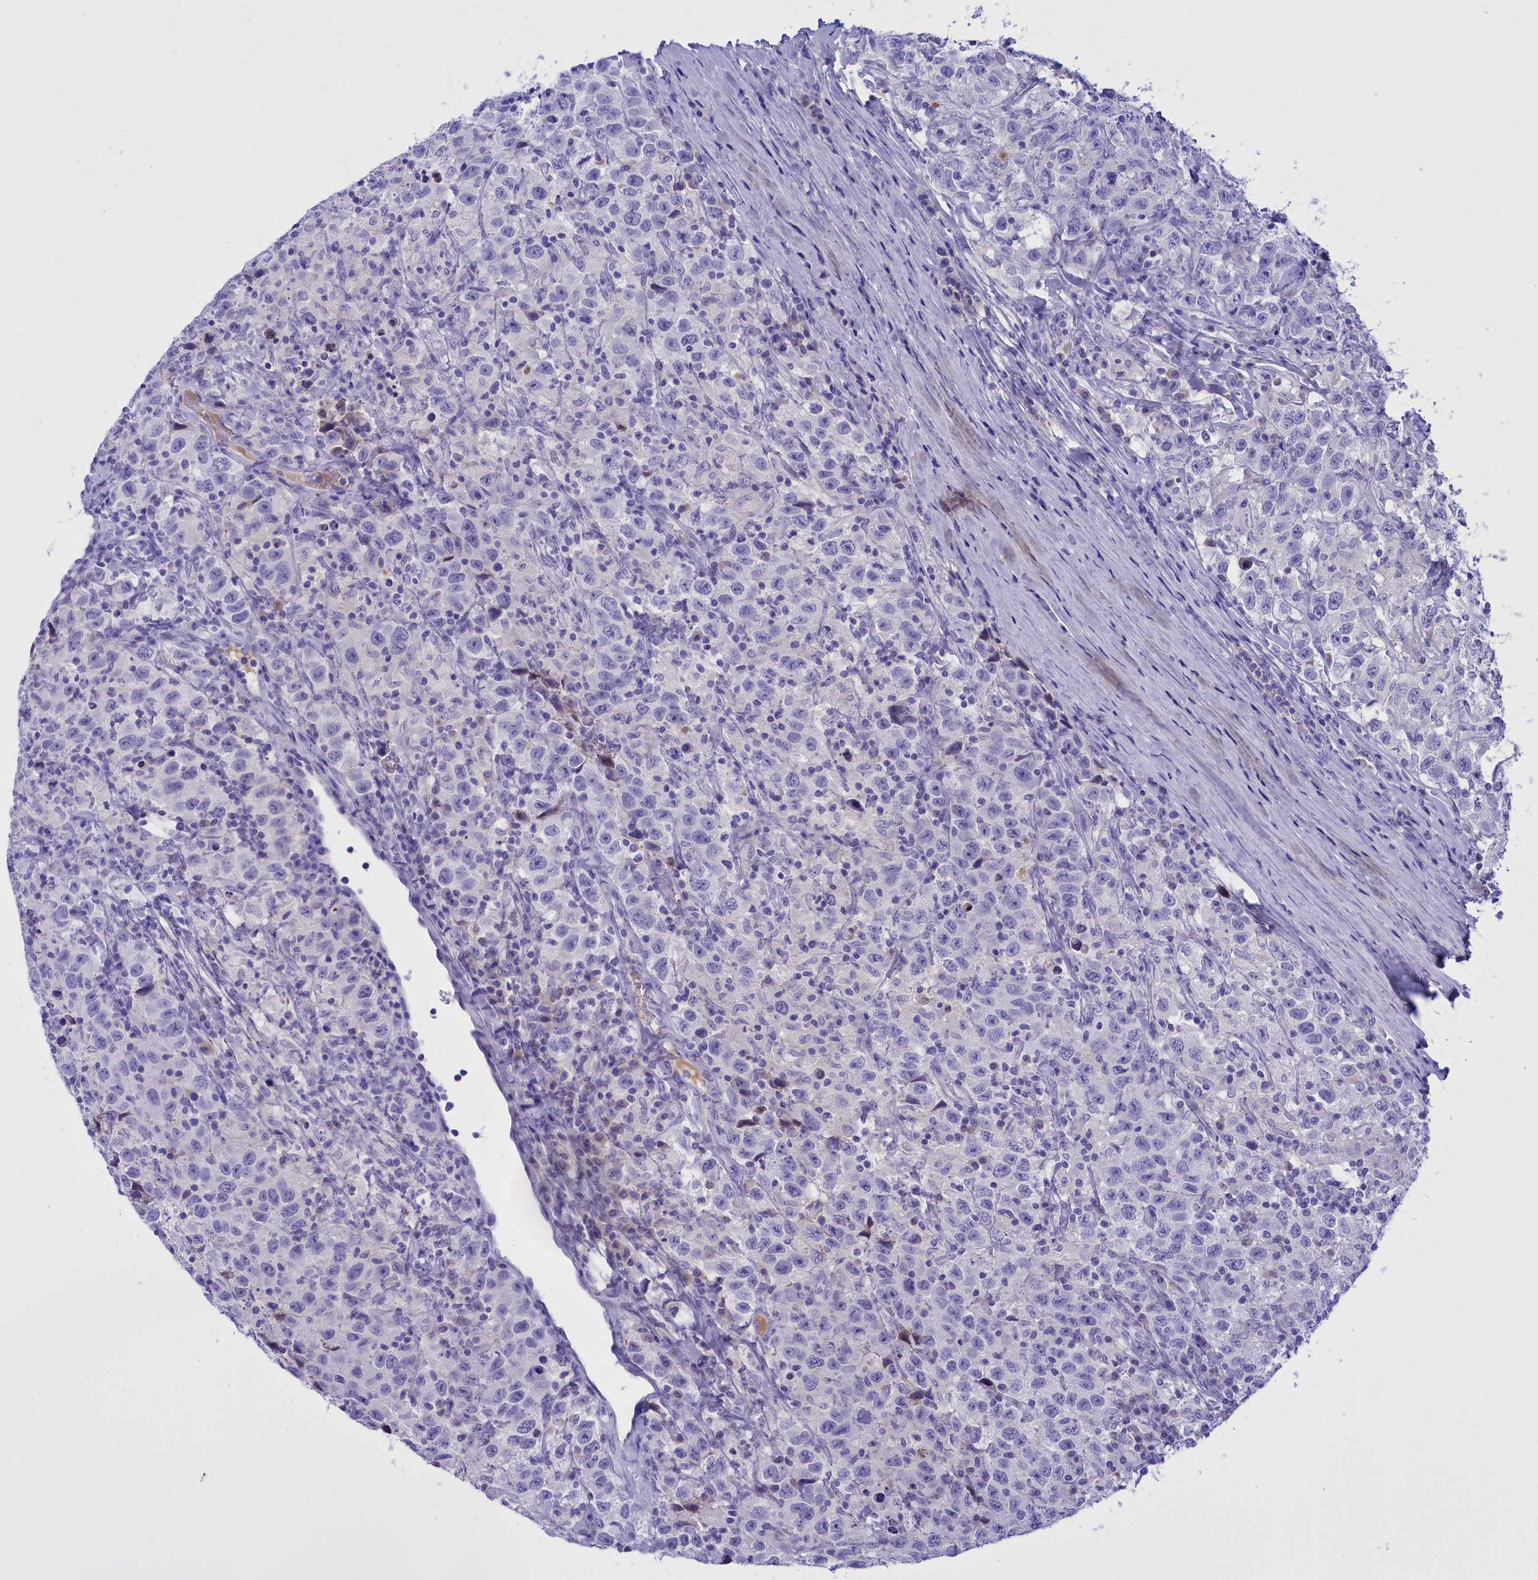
{"staining": {"intensity": "negative", "quantity": "none", "location": "none"}, "tissue": "testis cancer", "cell_type": "Tumor cells", "image_type": "cancer", "snomed": [{"axis": "morphology", "description": "Seminoma, NOS"}, {"axis": "topography", "description": "Testis"}], "caption": "This micrograph is of testis cancer (seminoma) stained with IHC to label a protein in brown with the nuclei are counter-stained blue. There is no positivity in tumor cells.", "gene": "PROK2", "patient": {"sex": "male", "age": 41}}